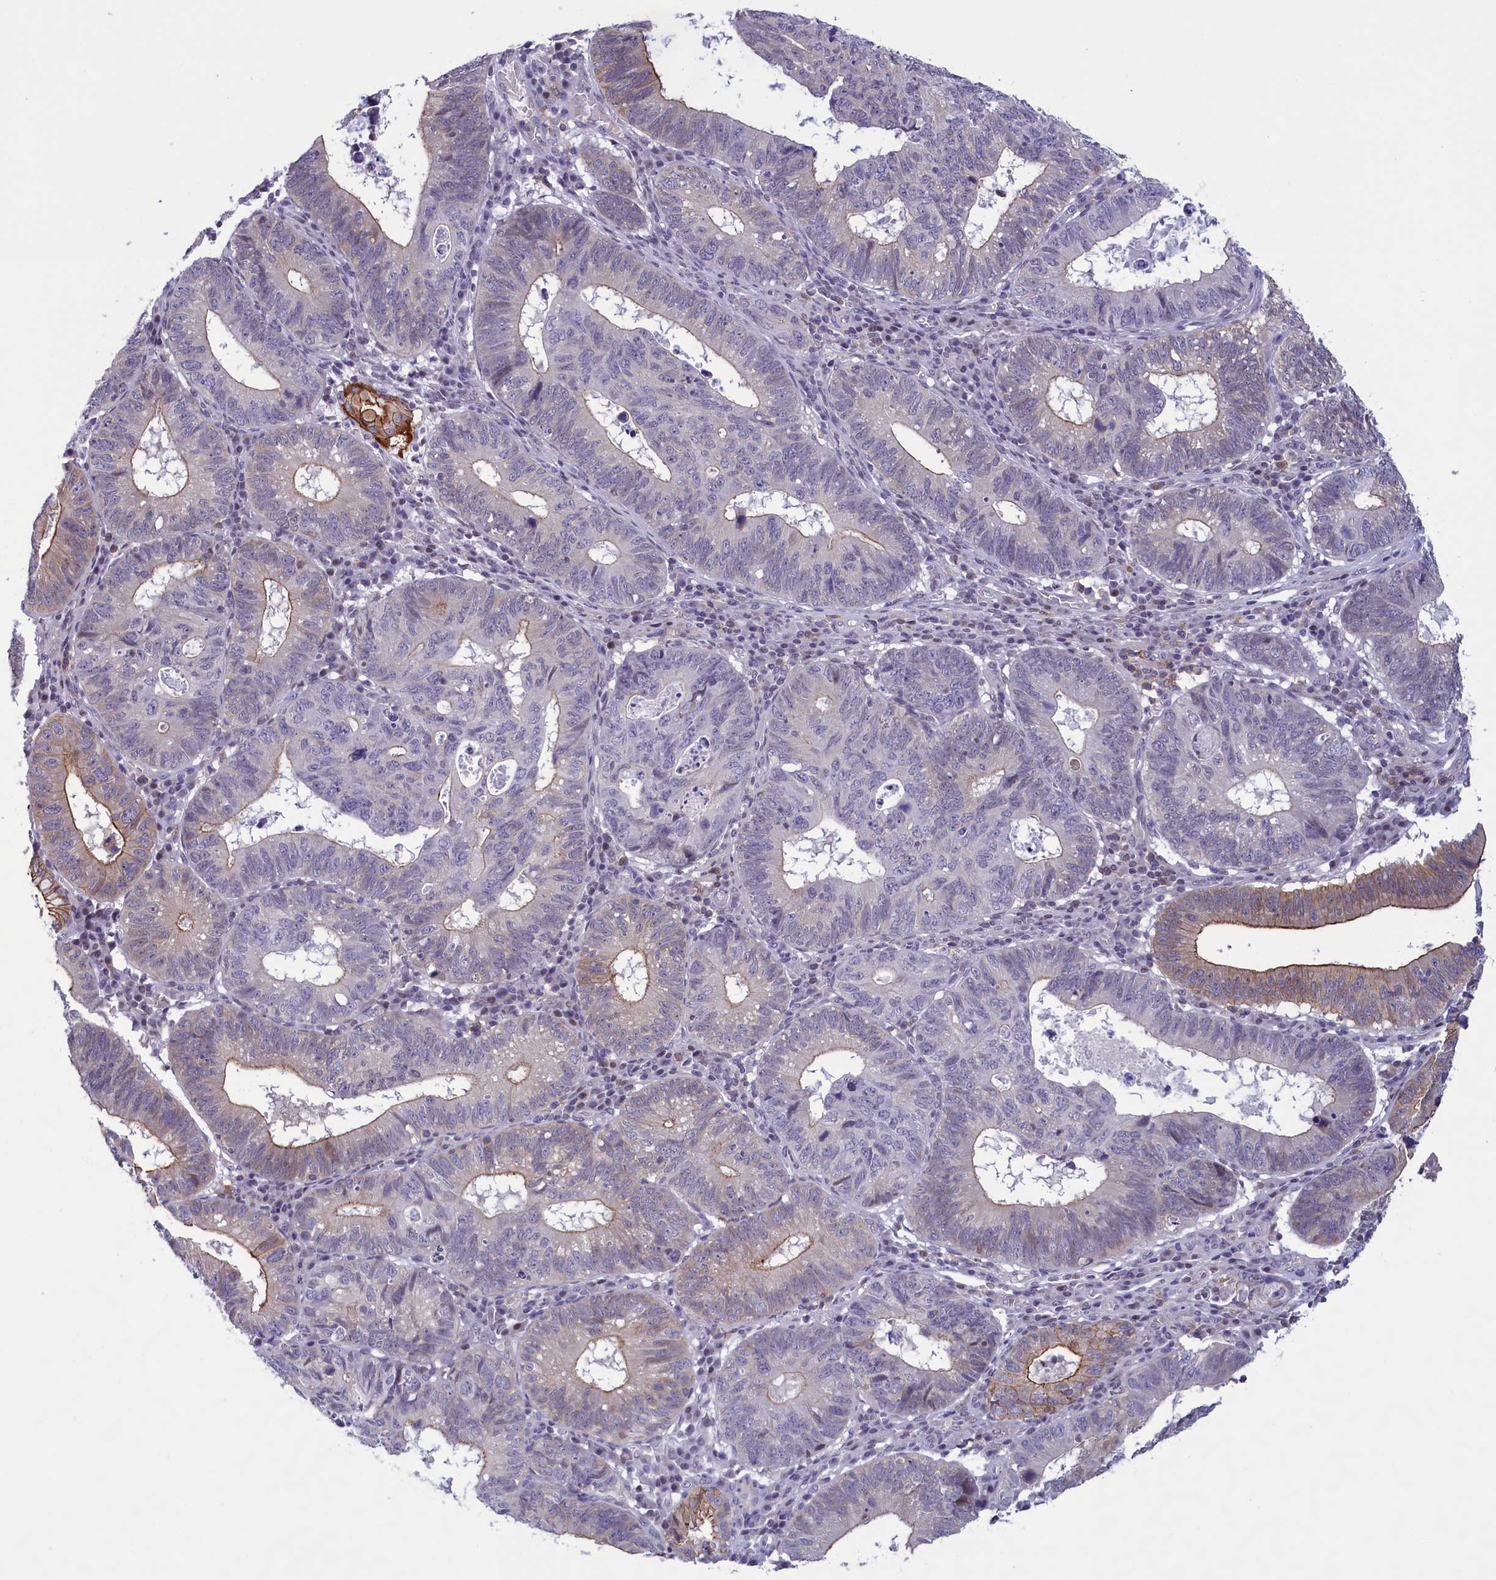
{"staining": {"intensity": "moderate", "quantity": "25%-75%", "location": "cytoplasmic/membranous"}, "tissue": "stomach cancer", "cell_type": "Tumor cells", "image_type": "cancer", "snomed": [{"axis": "morphology", "description": "Adenocarcinoma, NOS"}, {"axis": "topography", "description": "Stomach"}], "caption": "An immunohistochemistry (IHC) photomicrograph of neoplastic tissue is shown. Protein staining in brown shows moderate cytoplasmic/membranous positivity in stomach cancer within tumor cells.", "gene": "CORO2A", "patient": {"sex": "male", "age": 59}}